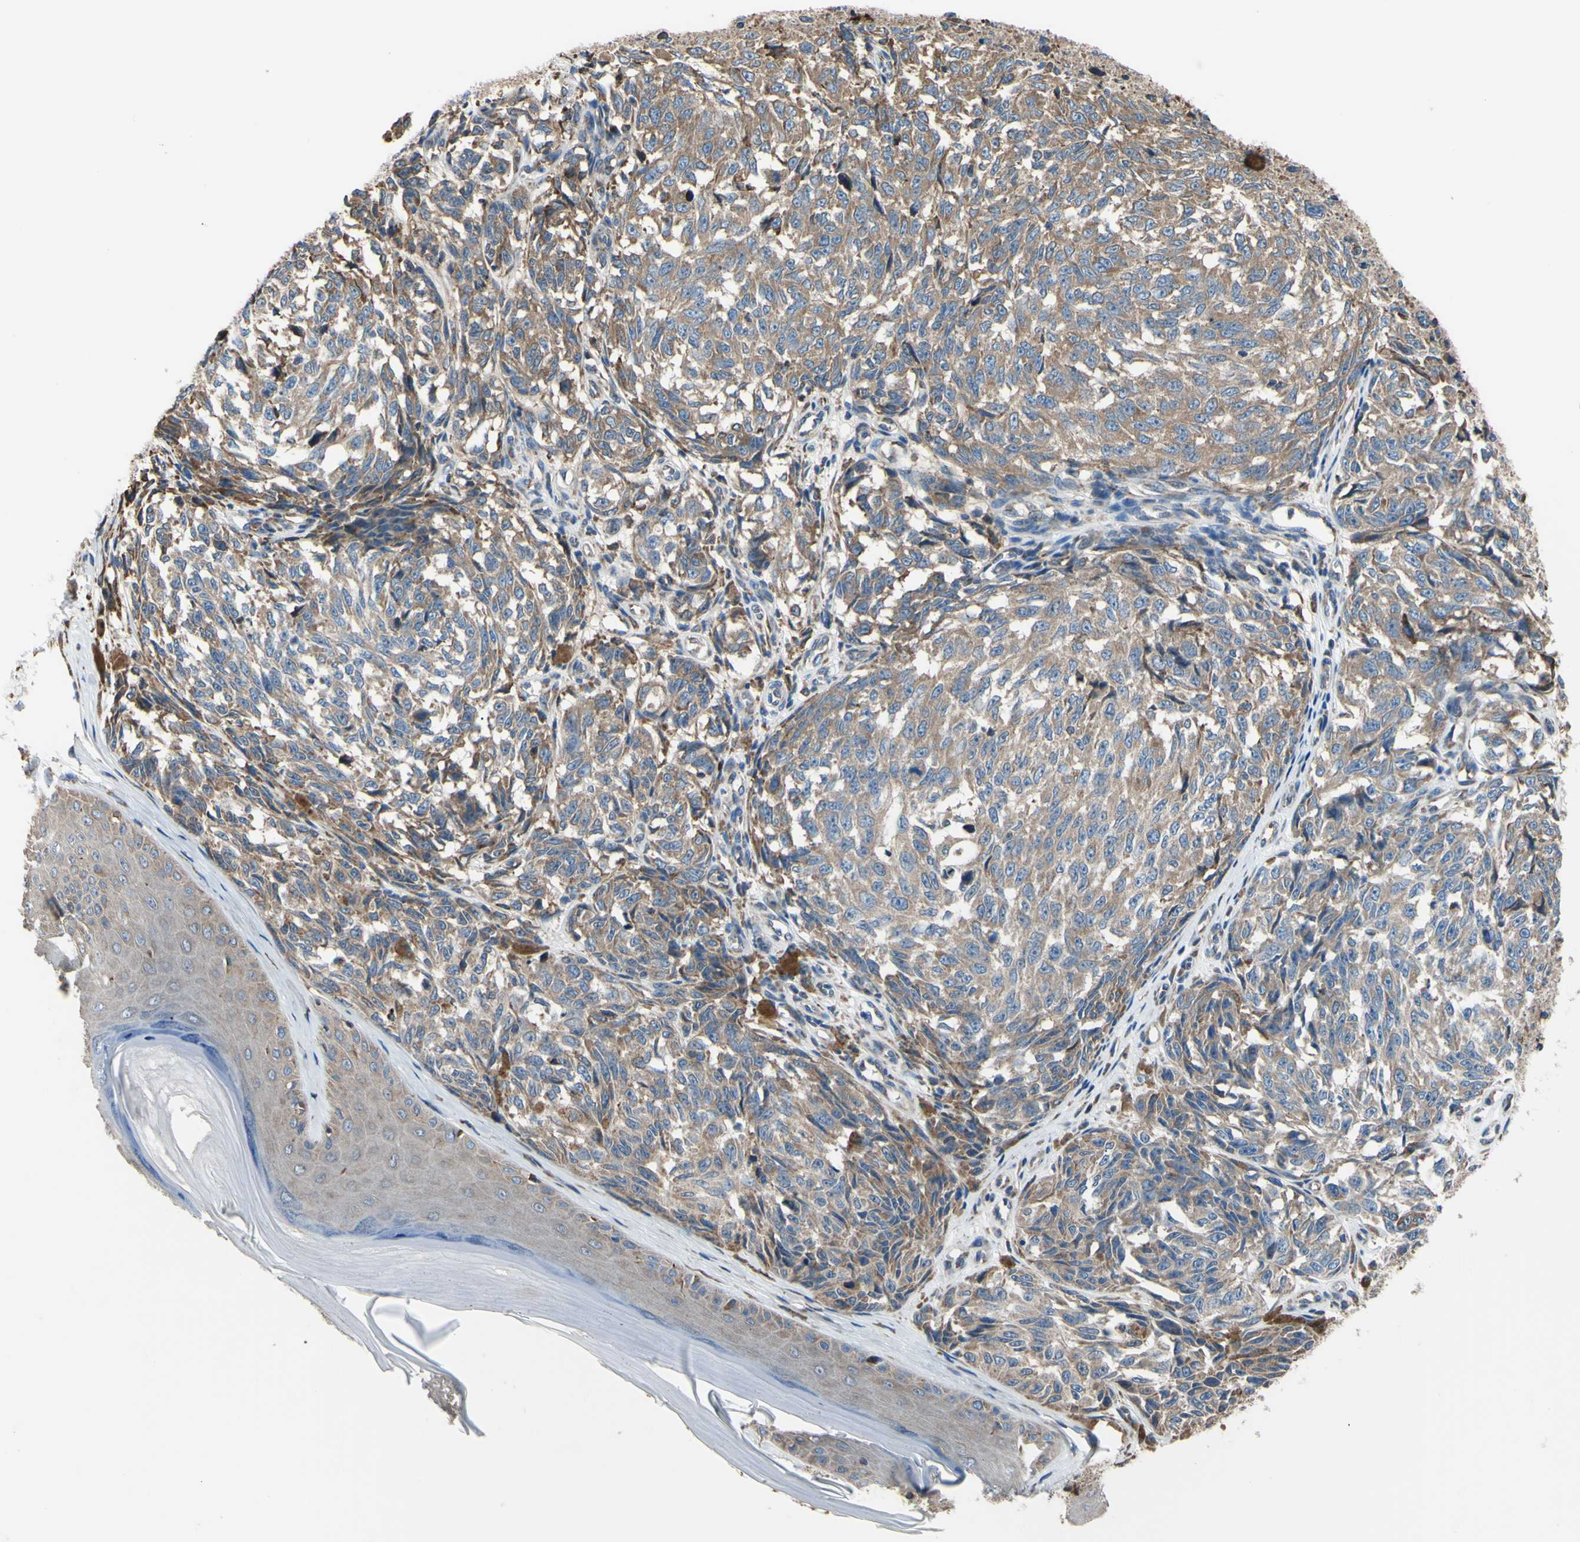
{"staining": {"intensity": "weak", "quantity": ">75%", "location": "cytoplasmic/membranous"}, "tissue": "melanoma", "cell_type": "Tumor cells", "image_type": "cancer", "snomed": [{"axis": "morphology", "description": "Malignant melanoma, NOS"}, {"axis": "topography", "description": "Skin"}], "caption": "IHC micrograph of neoplastic tissue: melanoma stained using immunohistochemistry (IHC) demonstrates low levels of weak protein expression localized specifically in the cytoplasmic/membranous of tumor cells, appearing as a cytoplasmic/membranous brown color.", "gene": "BMF", "patient": {"sex": "female", "age": 64}}